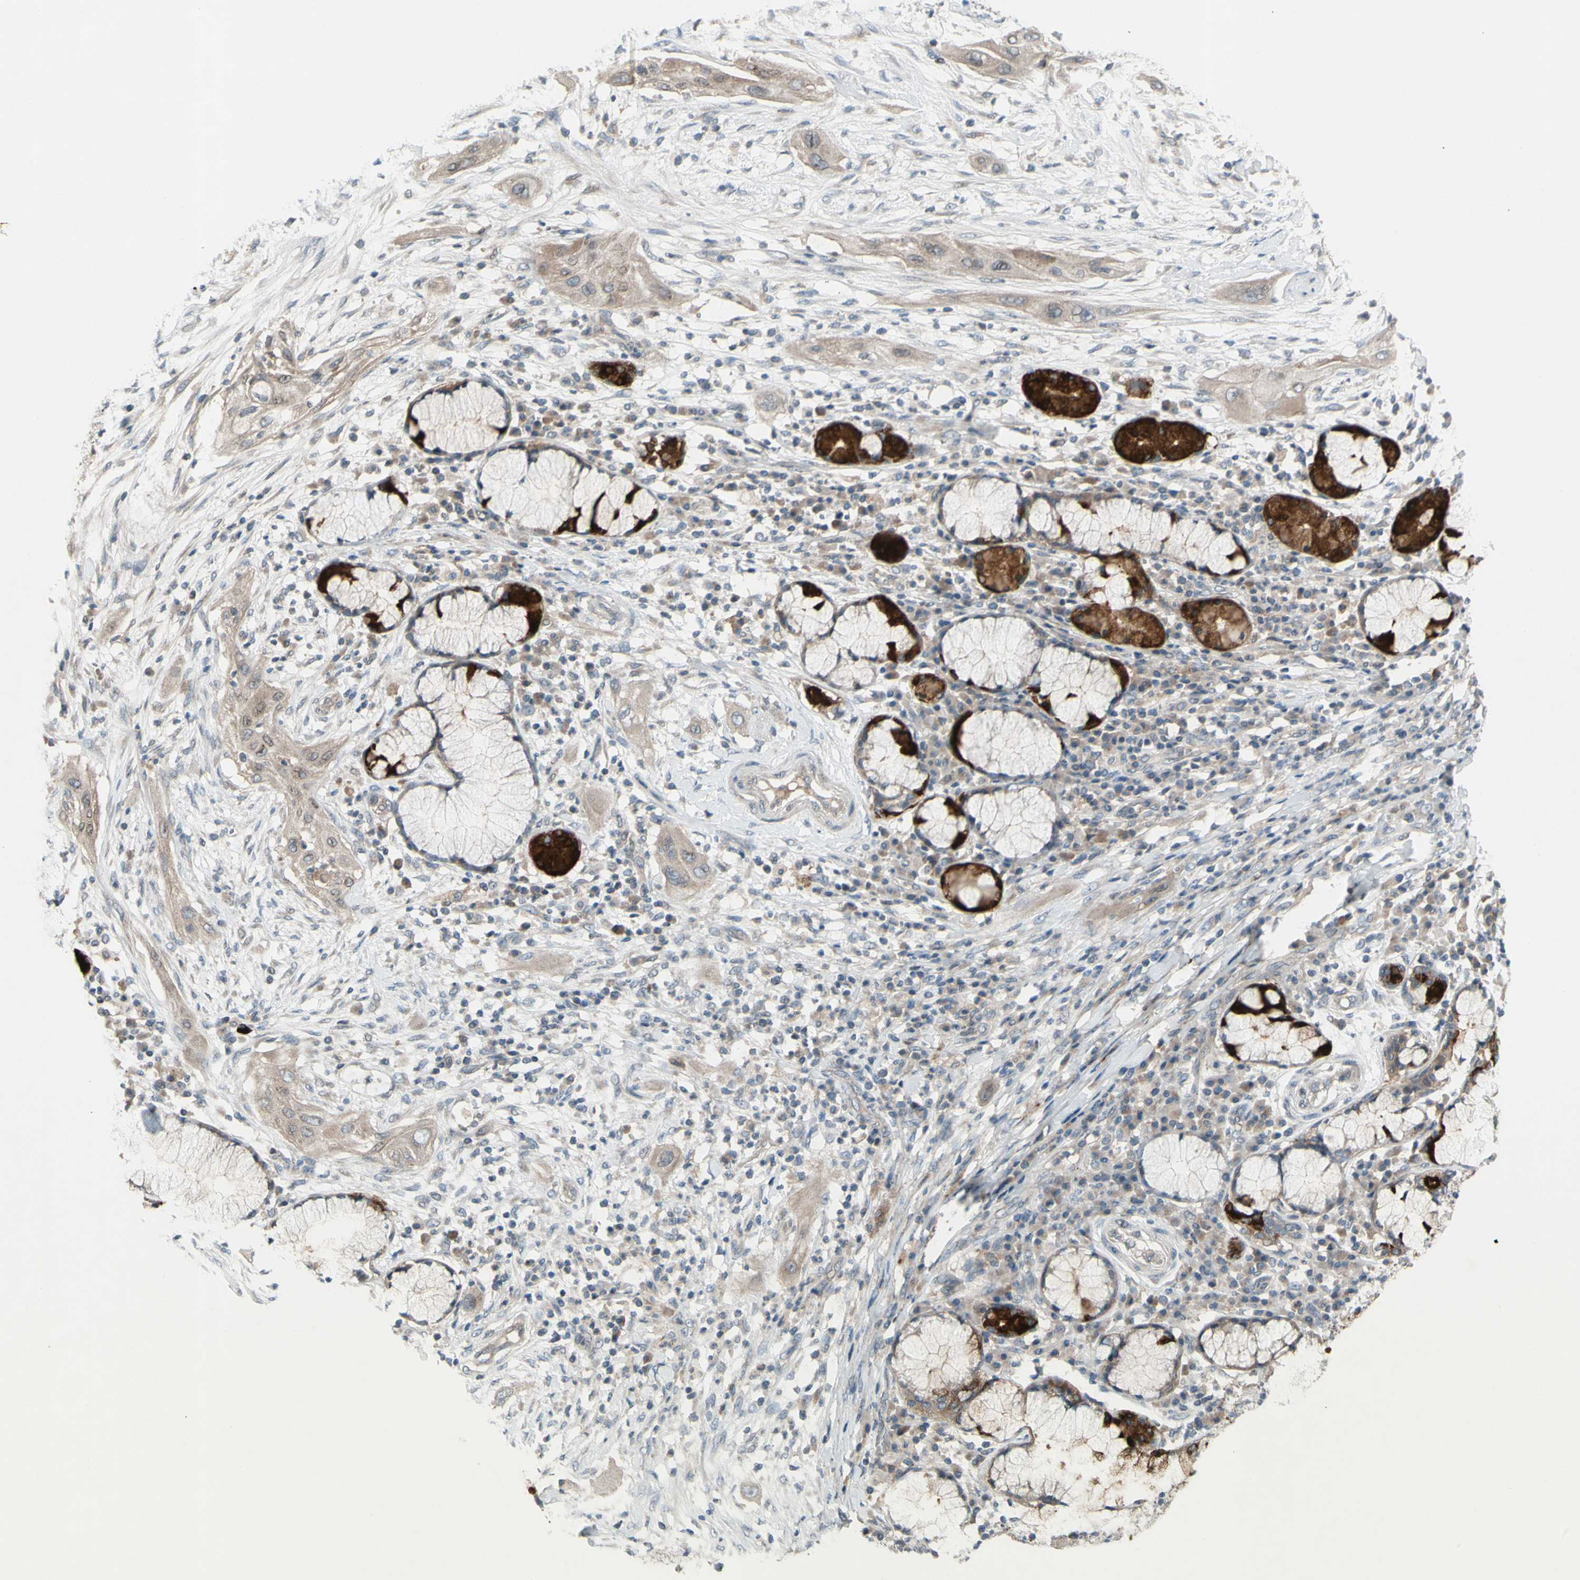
{"staining": {"intensity": "weak", "quantity": ">75%", "location": "cytoplasmic/membranous"}, "tissue": "lung cancer", "cell_type": "Tumor cells", "image_type": "cancer", "snomed": [{"axis": "morphology", "description": "Squamous cell carcinoma, NOS"}, {"axis": "topography", "description": "Lung"}], "caption": "High-power microscopy captured an IHC histopathology image of squamous cell carcinoma (lung), revealing weak cytoplasmic/membranous expression in approximately >75% of tumor cells.", "gene": "AFP", "patient": {"sex": "female", "age": 47}}